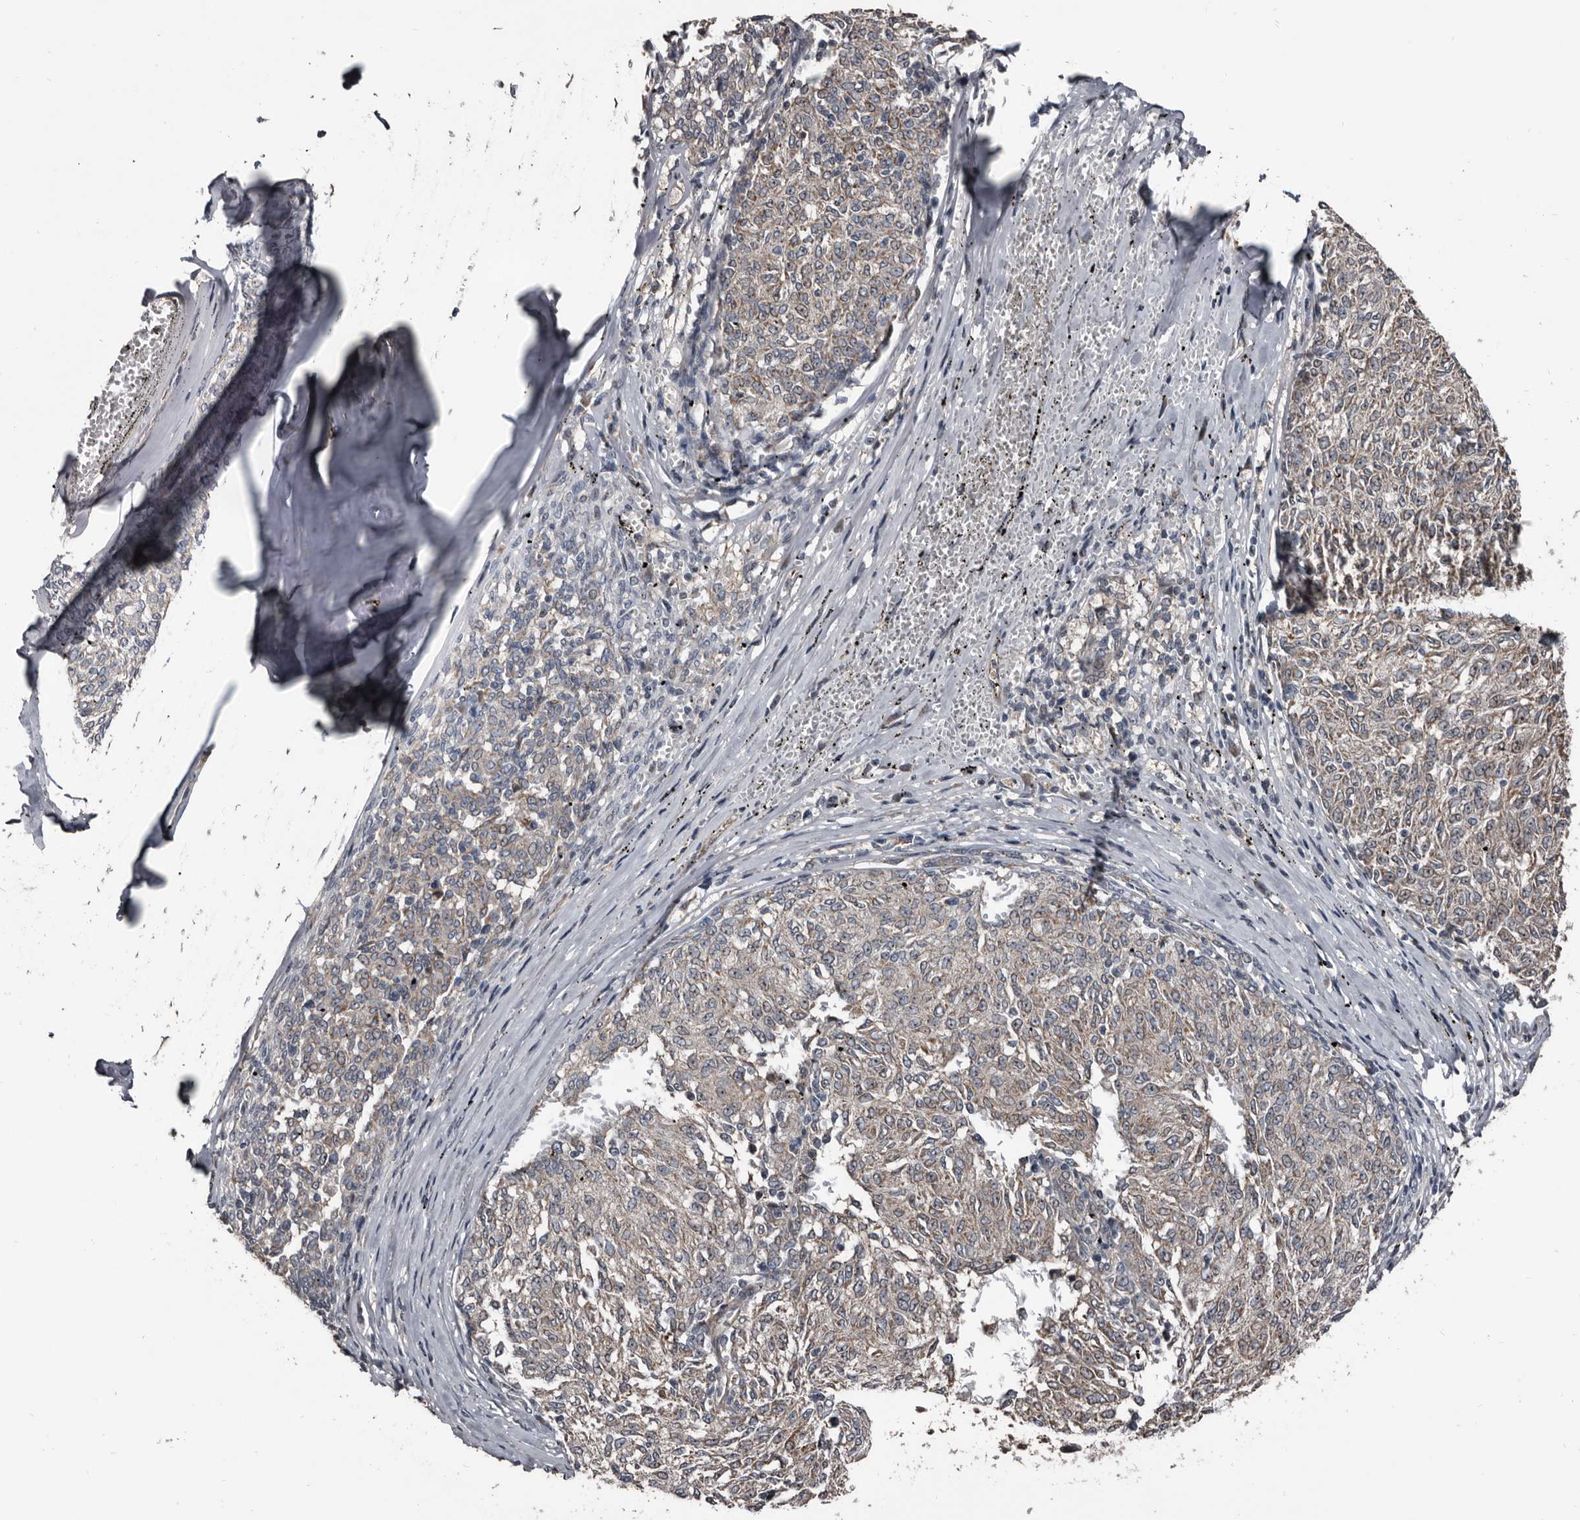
{"staining": {"intensity": "weak", "quantity": "25%-75%", "location": "cytoplasmic/membranous"}, "tissue": "melanoma", "cell_type": "Tumor cells", "image_type": "cancer", "snomed": [{"axis": "morphology", "description": "Malignant melanoma, NOS"}, {"axis": "topography", "description": "Skin"}], "caption": "Approximately 25%-75% of tumor cells in human malignant melanoma demonstrate weak cytoplasmic/membranous protein positivity as visualized by brown immunohistochemical staining.", "gene": "DHPS", "patient": {"sex": "female", "age": 72}}